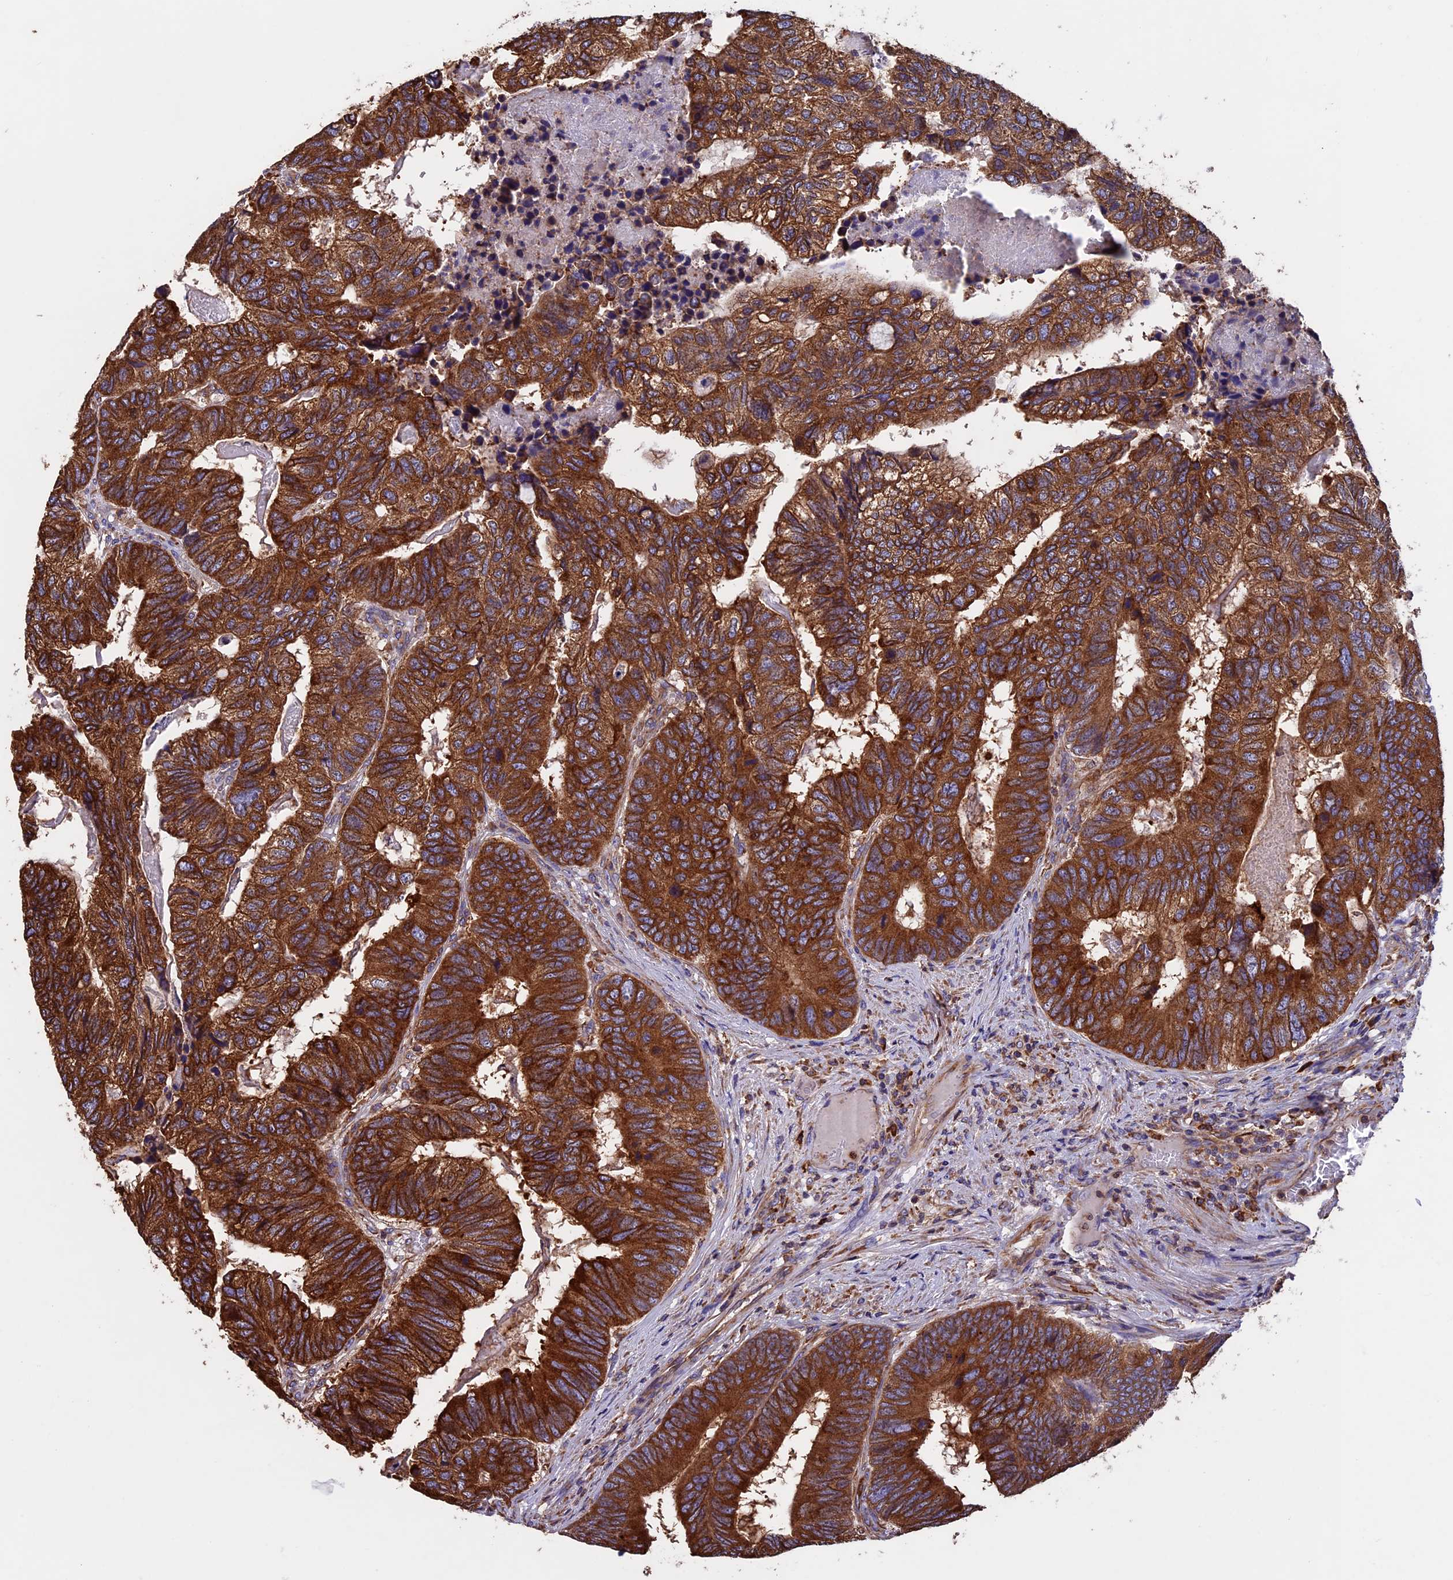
{"staining": {"intensity": "strong", "quantity": ">75%", "location": "cytoplasmic/membranous"}, "tissue": "colorectal cancer", "cell_type": "Tumor cells", "image_type": "cancer", "snomed": [{"axis": "morphology", "description": "Adenocarcinoma, NOS"}, {"axis": "topography", "description": "Colon"}], "caption": "The image demonstrates immunohistochemical staining of colorectal adenocarcinoma. There is strong cytoplasmic/membranous expression is present in about >75% of tumor cells. The staining is performed using DAB brown chromogen to label protein expression. The nuclei are counter-stained blue using hematoxylin.", "gene": "BTBD3", "patient": {"sex": "female", "age": 67}}